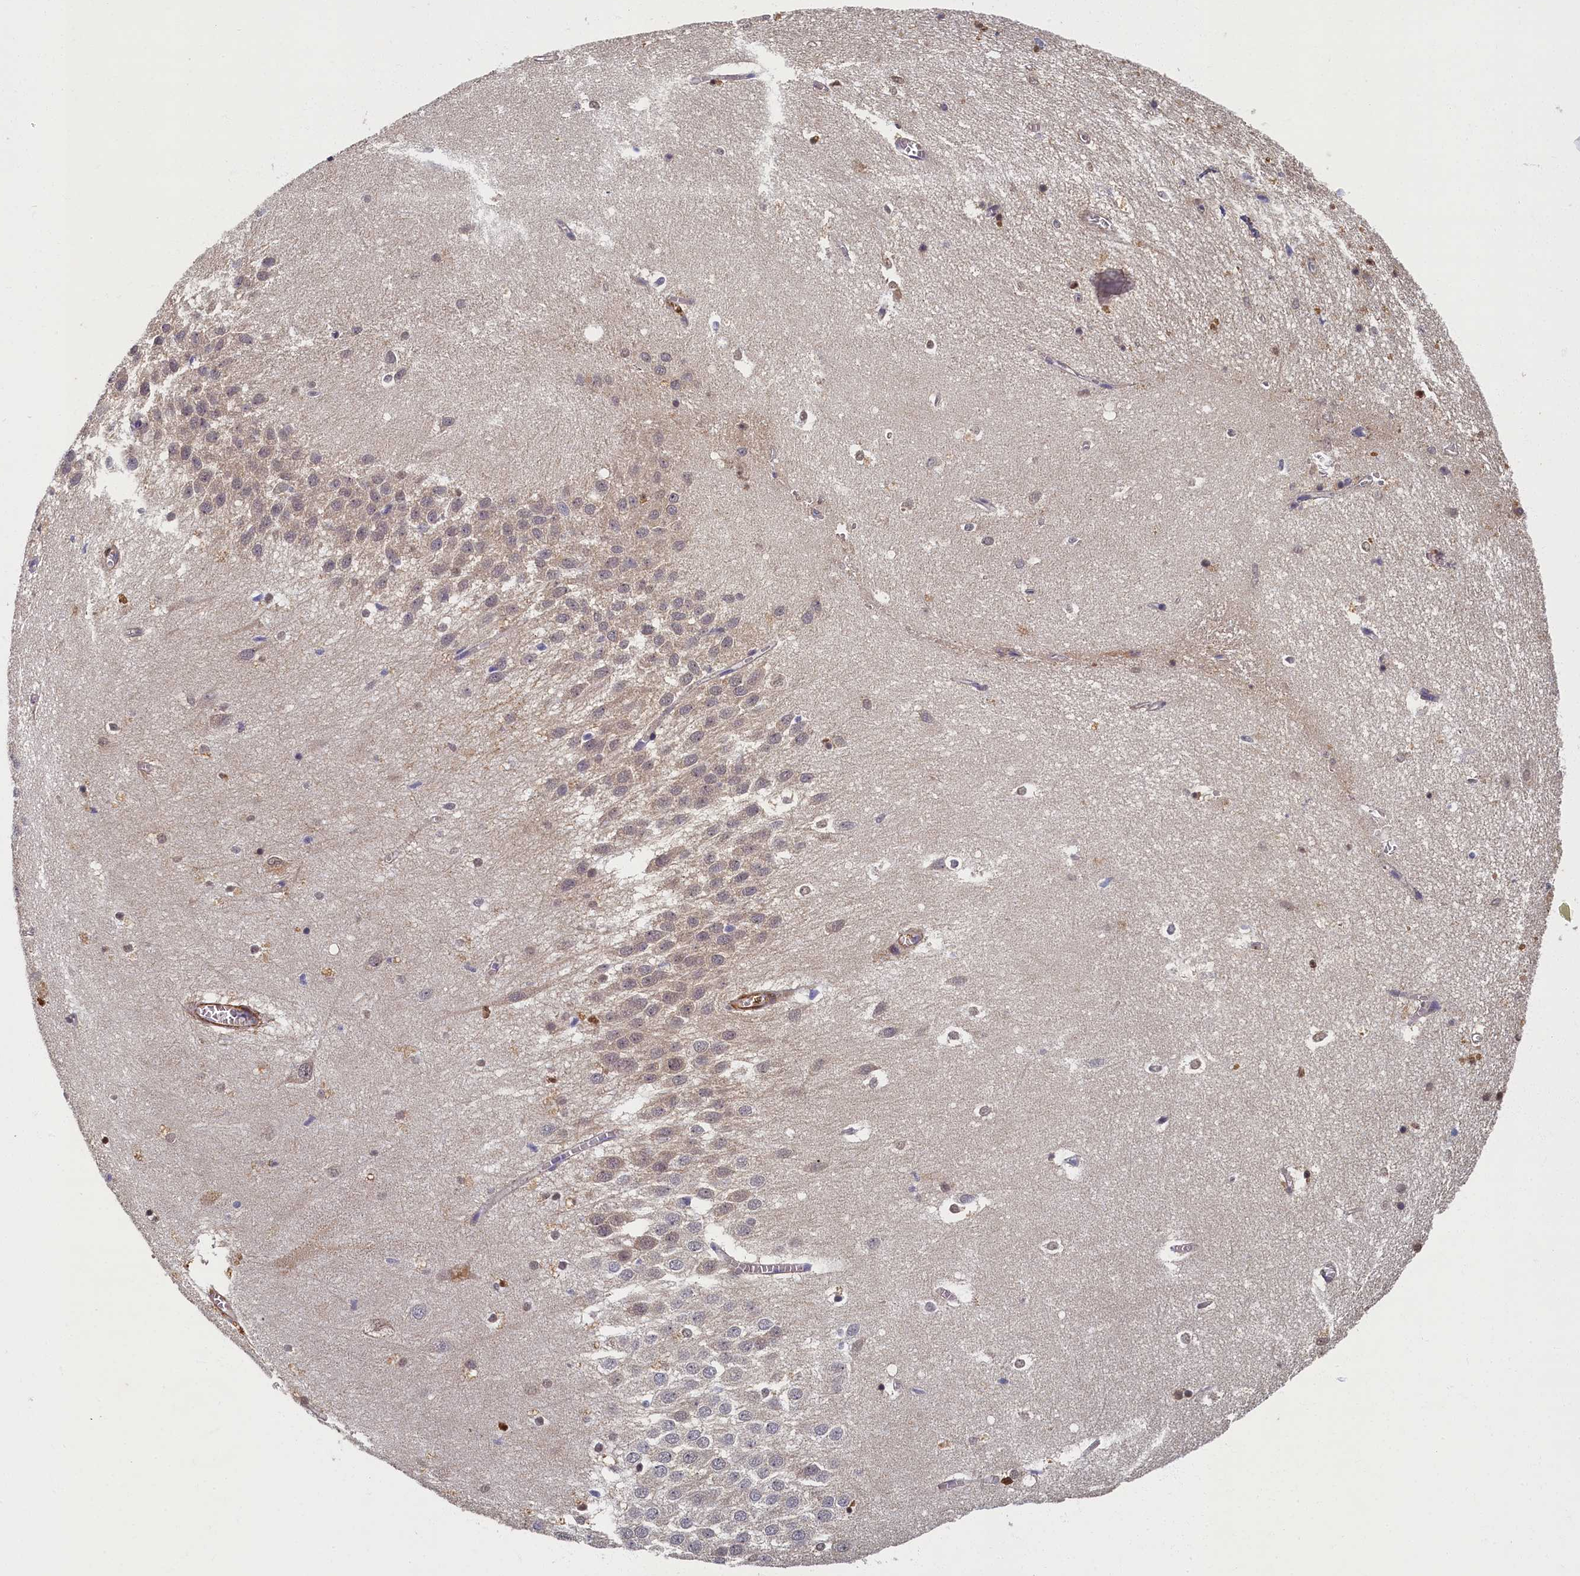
{"staining": {"intensity": "weak", "quantity": "25%-75%", "location": "nuclear"}, "tissue": "hippocampus", "cell_type": "Glial cells", "image_type": "normal", "snomed": [{"axis": "morphology", "description": "Normal tissue, NOS"}, {"axis": "topography", "description": "Hippocampus"}], "caption": "High-magnification brightfield microscopy of benign hippocampus stained with DAB (3,3'-diaminobenzidine) (brown) and counterstained with hematoxylin (blue). glial cells exhibit weak nuclear staining is appreciated in about25%-75% of cells.", "gene": "TBCB", "patient": {"sex": "female", "age": 64}}